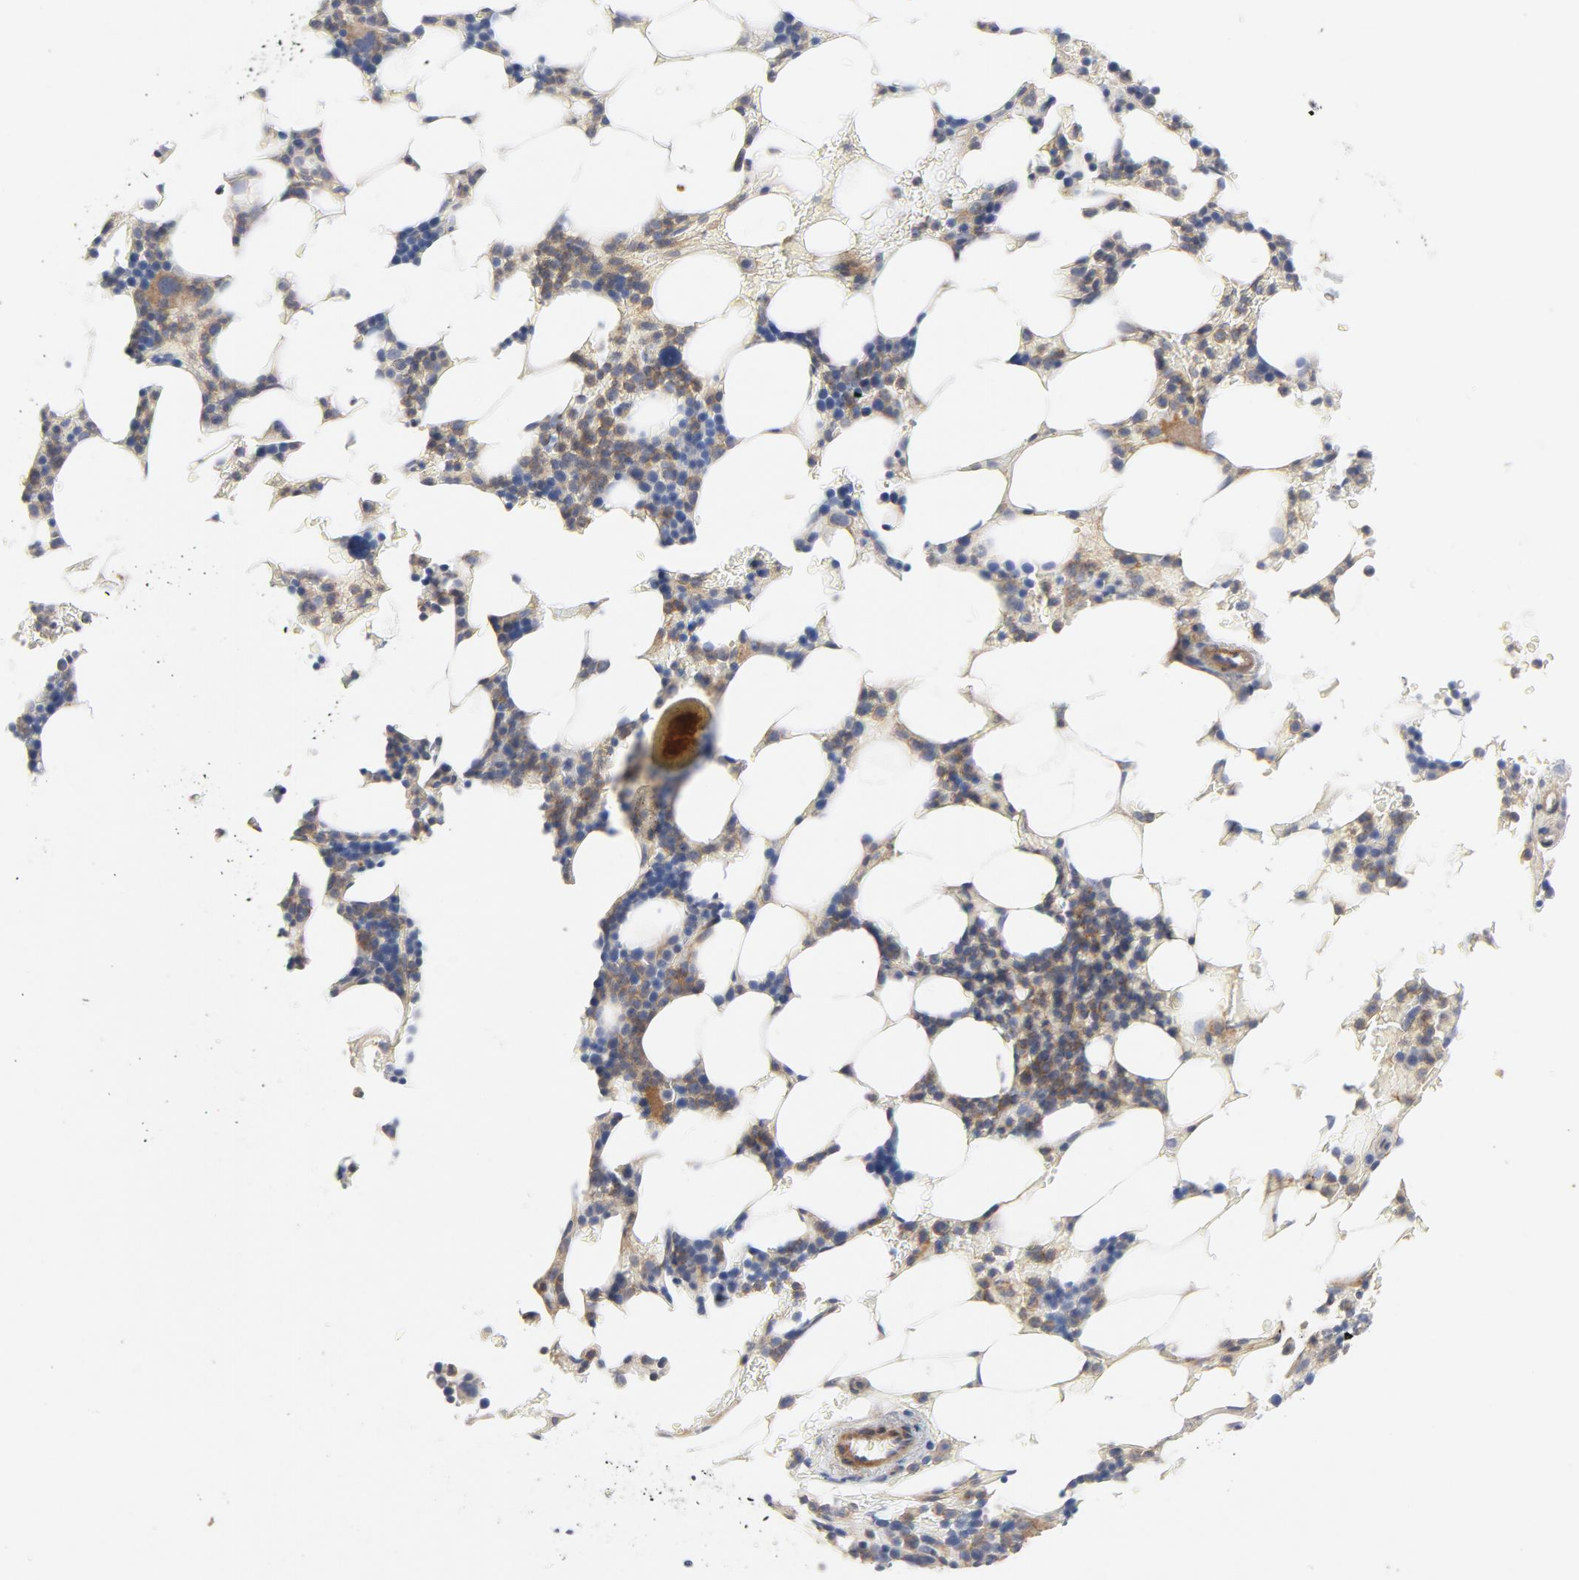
{"staining": {"intensity": "moderate", "quantity": "25%-75%", "location": "cytoplasmic/membranous"}, "tissue": "bone marrow", "cell_type": "Hematopoietic cells", "image_type": "normal", "snomed": [{"axis": "morphology", "description": "Normal tissue, NOS"}, {"axis": "topography", "description": "Bone marrow"}], "caption": "Hematopoietic cells demonstrate medium levels of moderate cytoplasmic/membranous expression in approximately 25%-75% of cells in unremarkable human bone marrow. Nuclei are stained in blue.", "gene": "ROCK1", "patient": {"sex": "female", "age": 73}}